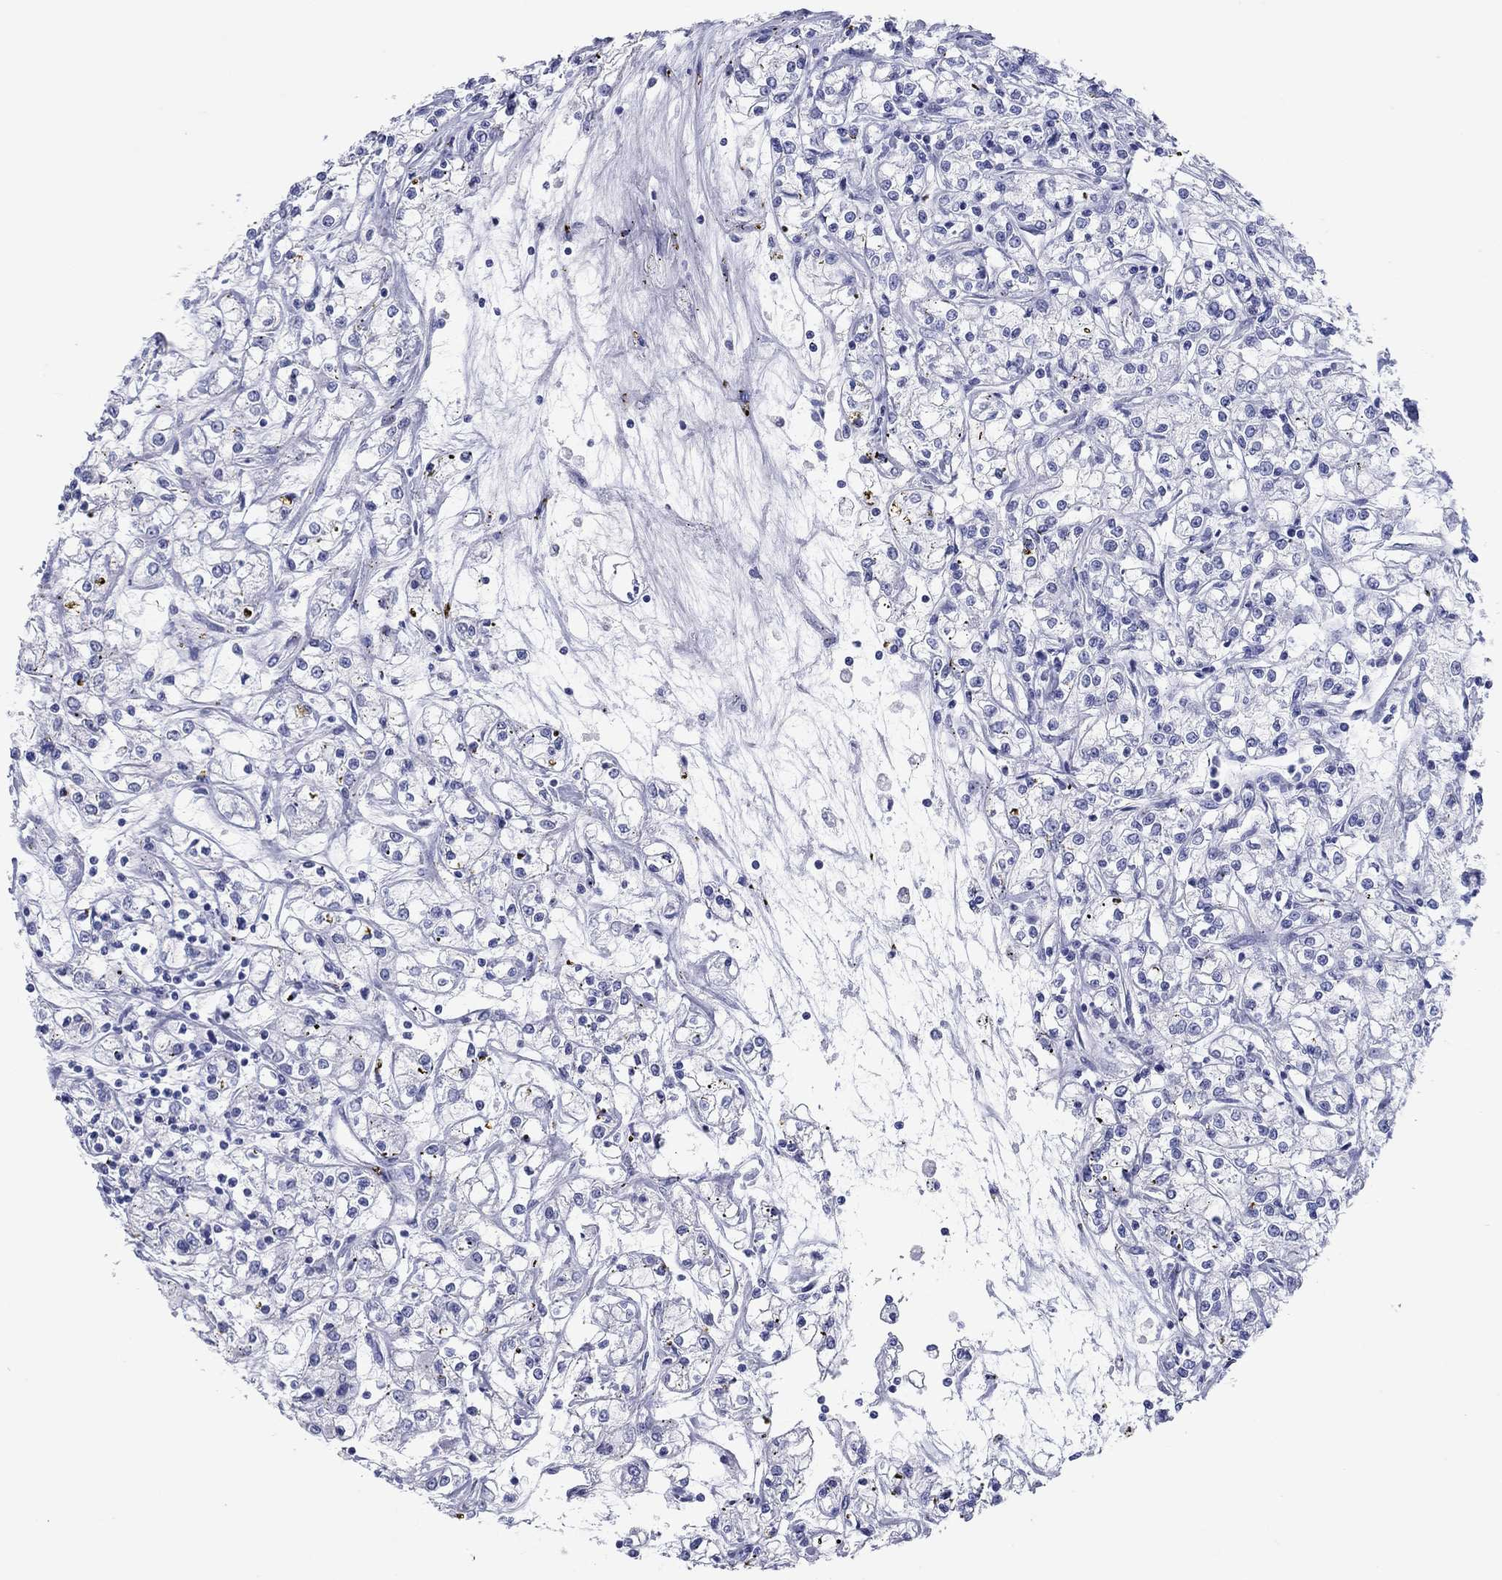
{"staining": {"intensity": "negative", "quantity": "none", "location": "none"}, "tissue": "renal cancer", "cell_type": "Tumor cells", "image_type": "cancer", "snomed": [{"axis": "morphology", "description": "Adenocarcinoma, NOS"}, {"axis": "topography", "description": "Kidney"}], "caption": "This is an immunohistochemistry histopathology image of human renal cancer (adenocarcinoma). There is no expression in tumor cells.", "gene": "ATP4A", "patient": {"sex": "female", "age": 59}}